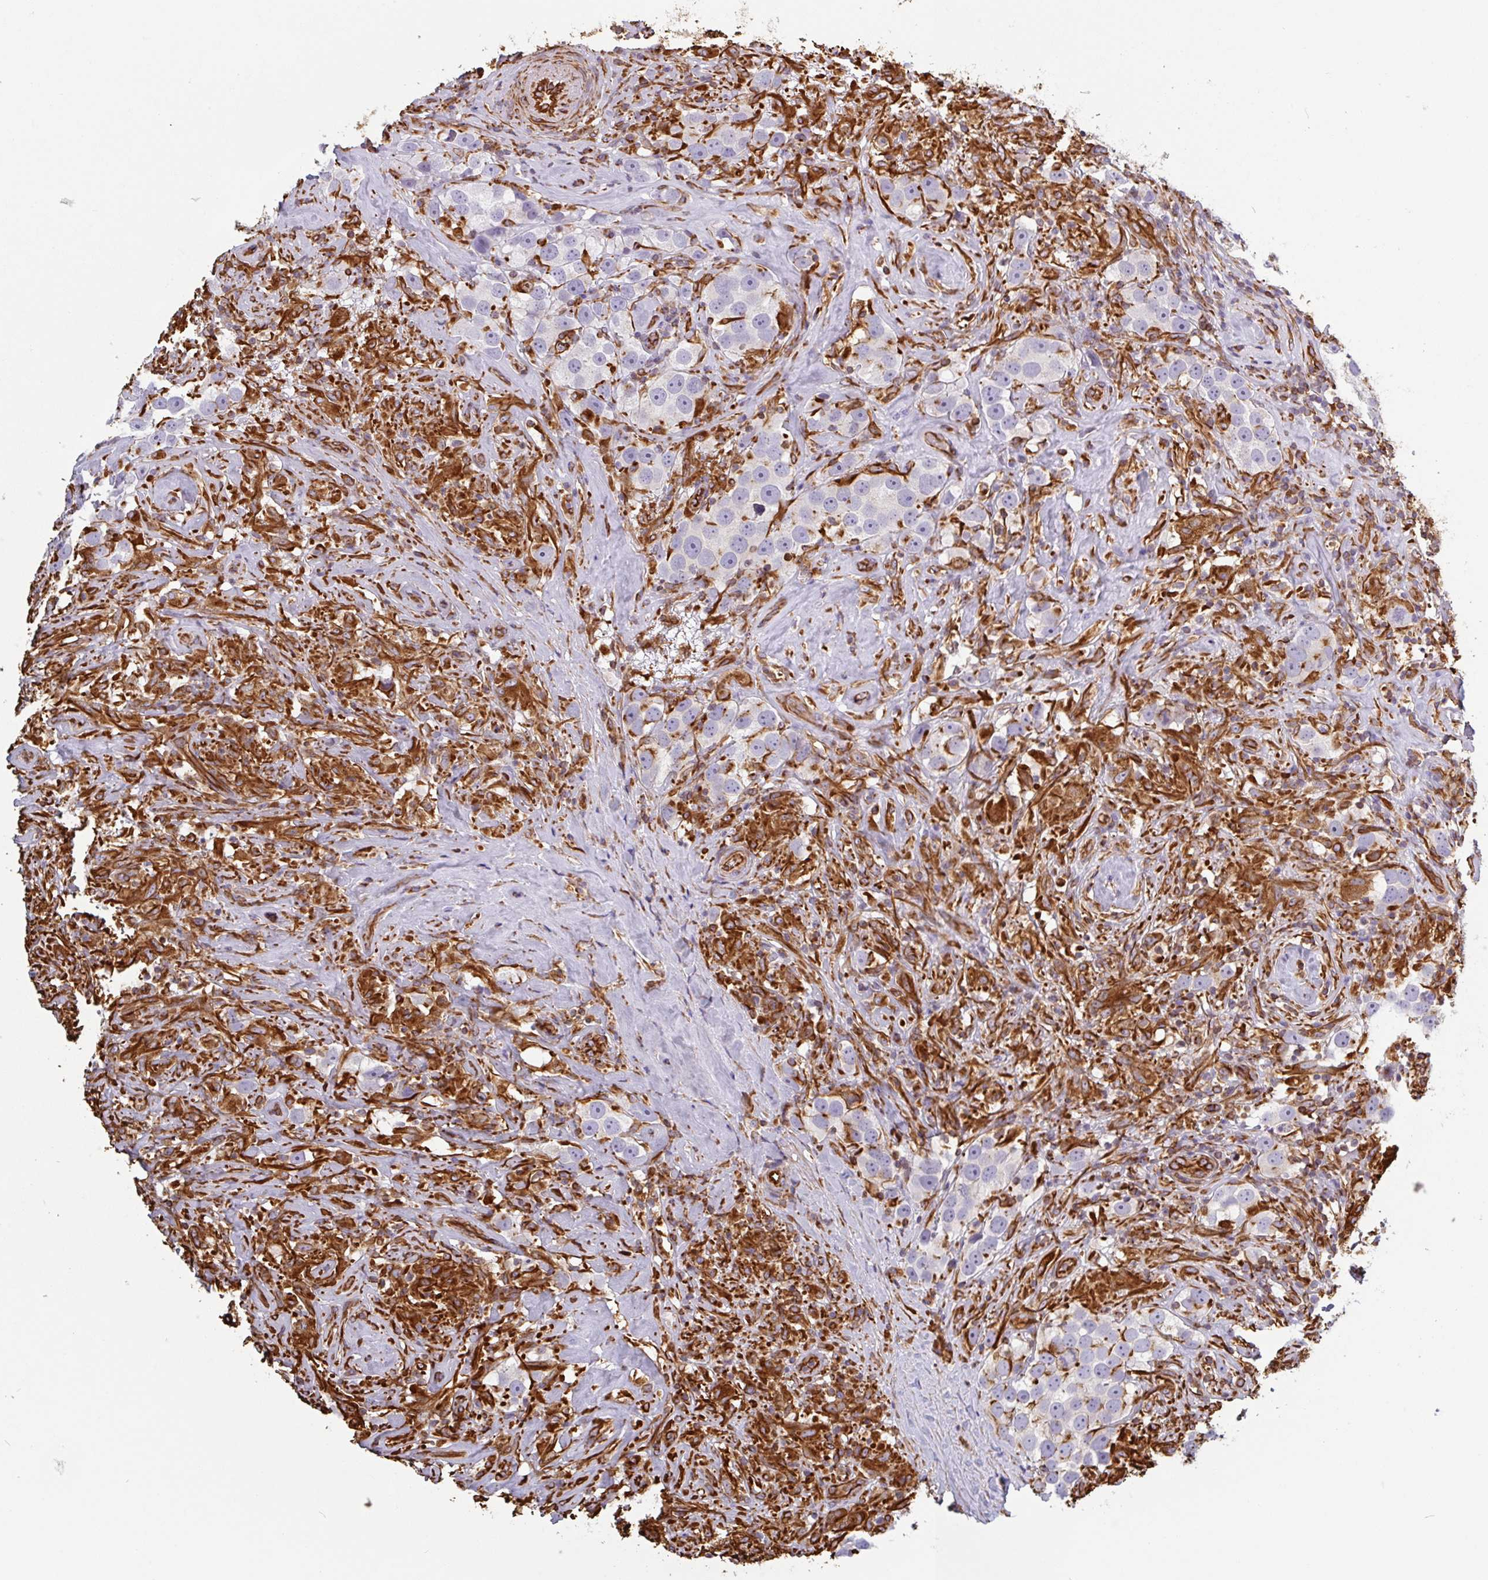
{"staining": {"intensity": "negative", "quantity": "none", "location": "none"}, "tissue": "testis cancer", "cell_type": "Tumor cells", "image_type": "cancer", "snomed": [{"axis": "morphology", "description": "Seminoma, NOS"}, {"axis": "topography", "description": "Testis"}], "caption": "This is an IHC photomicrograph of testis seminoma. There is no expression in tumor cells.", "gene": "PPFIA1", "patient": {"sex": "male", "age": 49}}